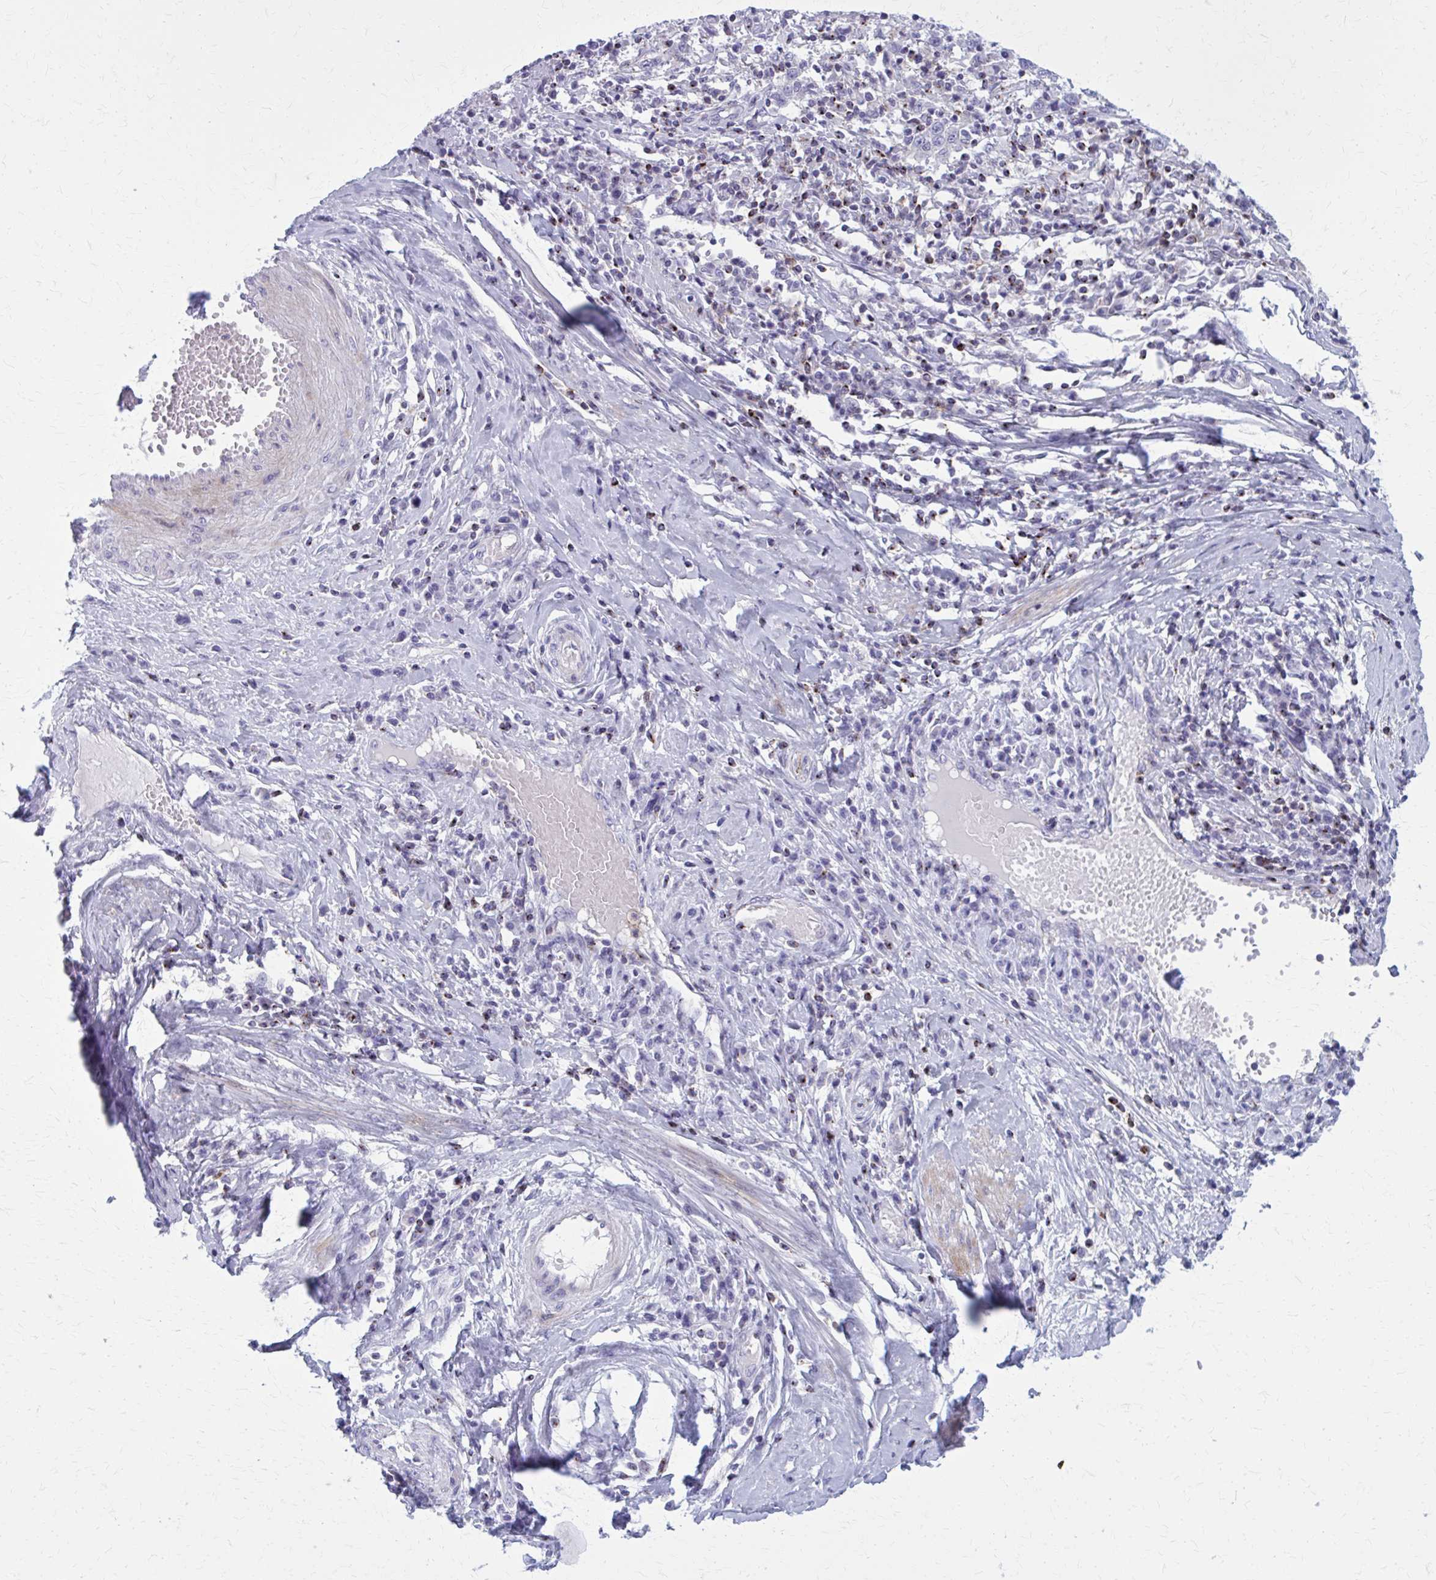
{"staining": {"intensity": "negative", "quantity": "none", "location": "none"}, "tissue": "cervical cancer", "cell_type": "Tumor cells", "image_type": "cancer", "snomed": [{"axis": "morphology", "description": "Squamous cell carcinoma, NOS"}, {"axis": "topography", "description": "Cervix"}], "caption": "This is a image of IHC staining of cervical squamous cell carcinoma, which shows no expression in tumor cells. Nuclei are stained in blue.", "gene": "PEDS1", "patient": {"sex": "female", "age": 46}}